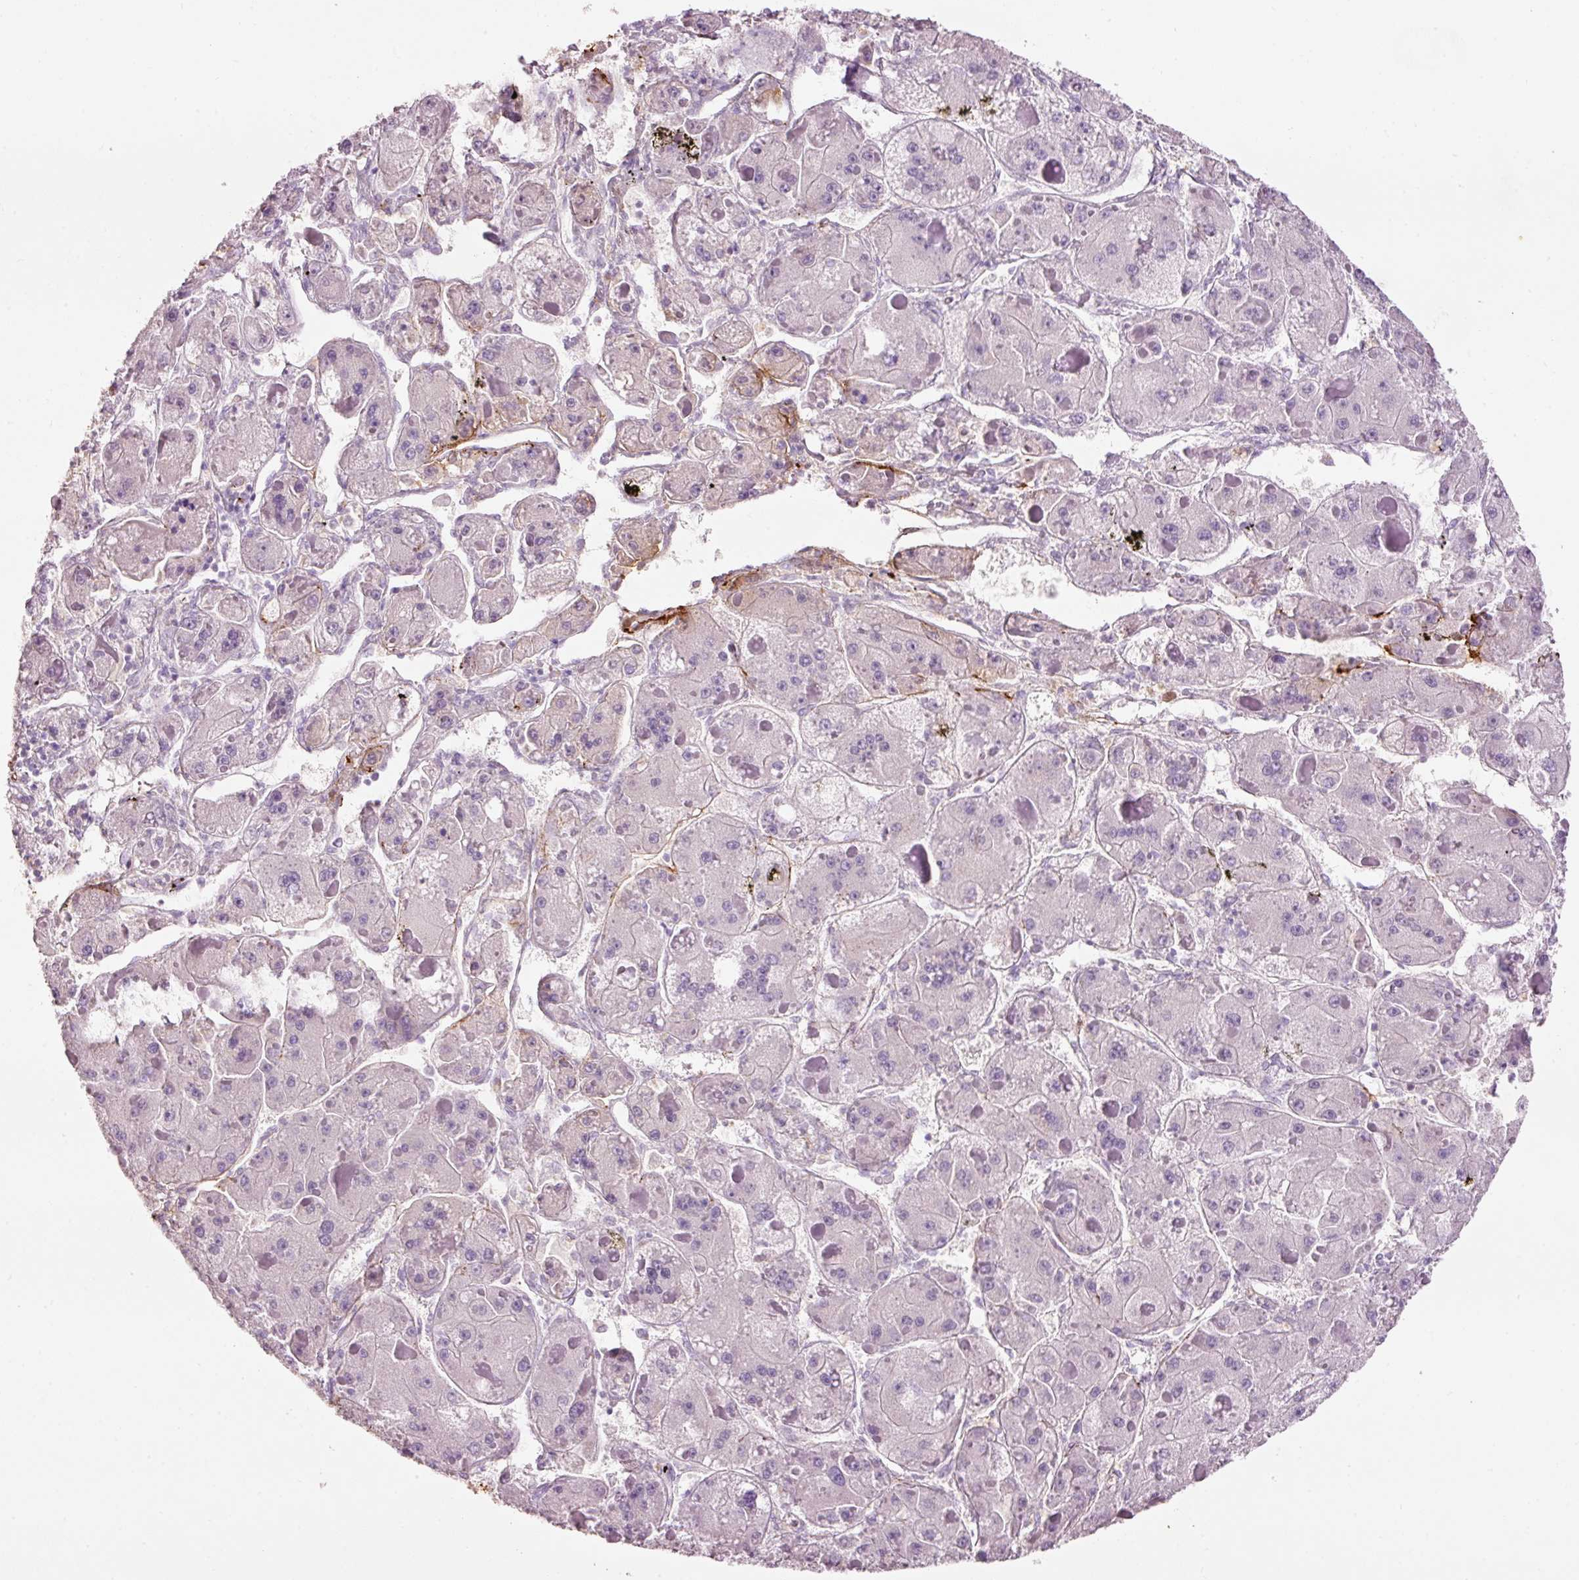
{"staining": {"intensity": "negative", "quantity": "none", "location": "none"}, "tissue": "liver cancer", "cell_type": "Tumor cells", "image_type": "cancer", "snomed": [{"axis": "morphology", "description": "Carcinoma, Hepatocellular, NOS"}, {"axis": "topography", "description": "Liver"}], "caption": "The photomicrograph displays no staining of tumor cells in liver cancer. (Stains: DAB immunohistochemistry with hematoxylin counter stain, Microscopy: brightfield microscopy at high magnification).", "gene": "MFAP4", "patient": {"sex": "female", "age": 73}}